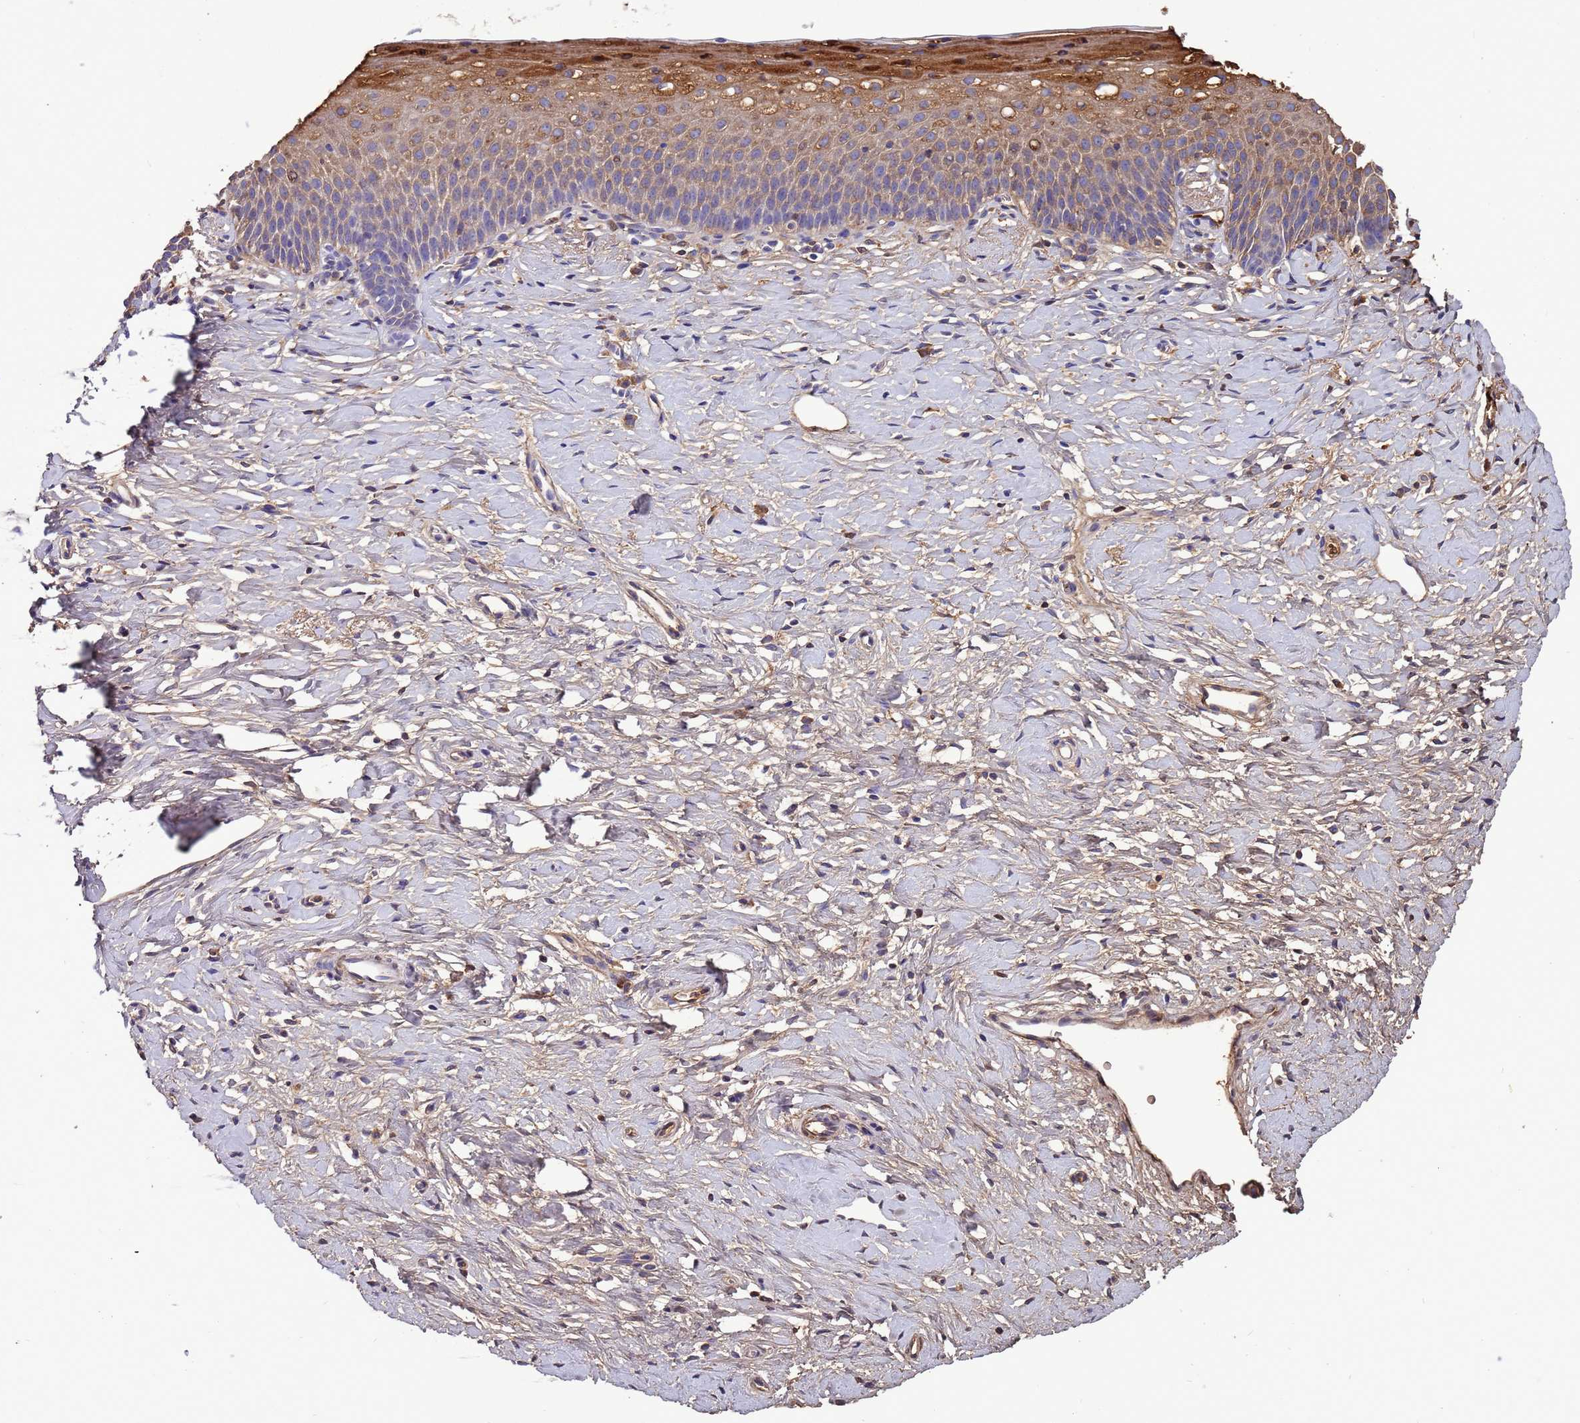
{"staining": {"intensity": "negative", "quantity": "none", "location": "none"}, "tissue": "cervix", "cell_type": "Glandular cells", "image_type": "normal", "snomed": [{"axis": "morphology", "description": "Normal tissue, NOS"}, {"axis": "topography", "description": "Cervix"}], "caption": "High magnification brightfield microscopy of unremarkable cervix stained with DAB (brown) and counterstained with hematoxylin (blue): glandular cells show no significant expression. (DAB (3,3'-diaminobenzidine) immunohistochemistry visualized using brightfield microscopy, high magnification).", "gene": "H1", "patient": {"sex": "female", "age": 36}}